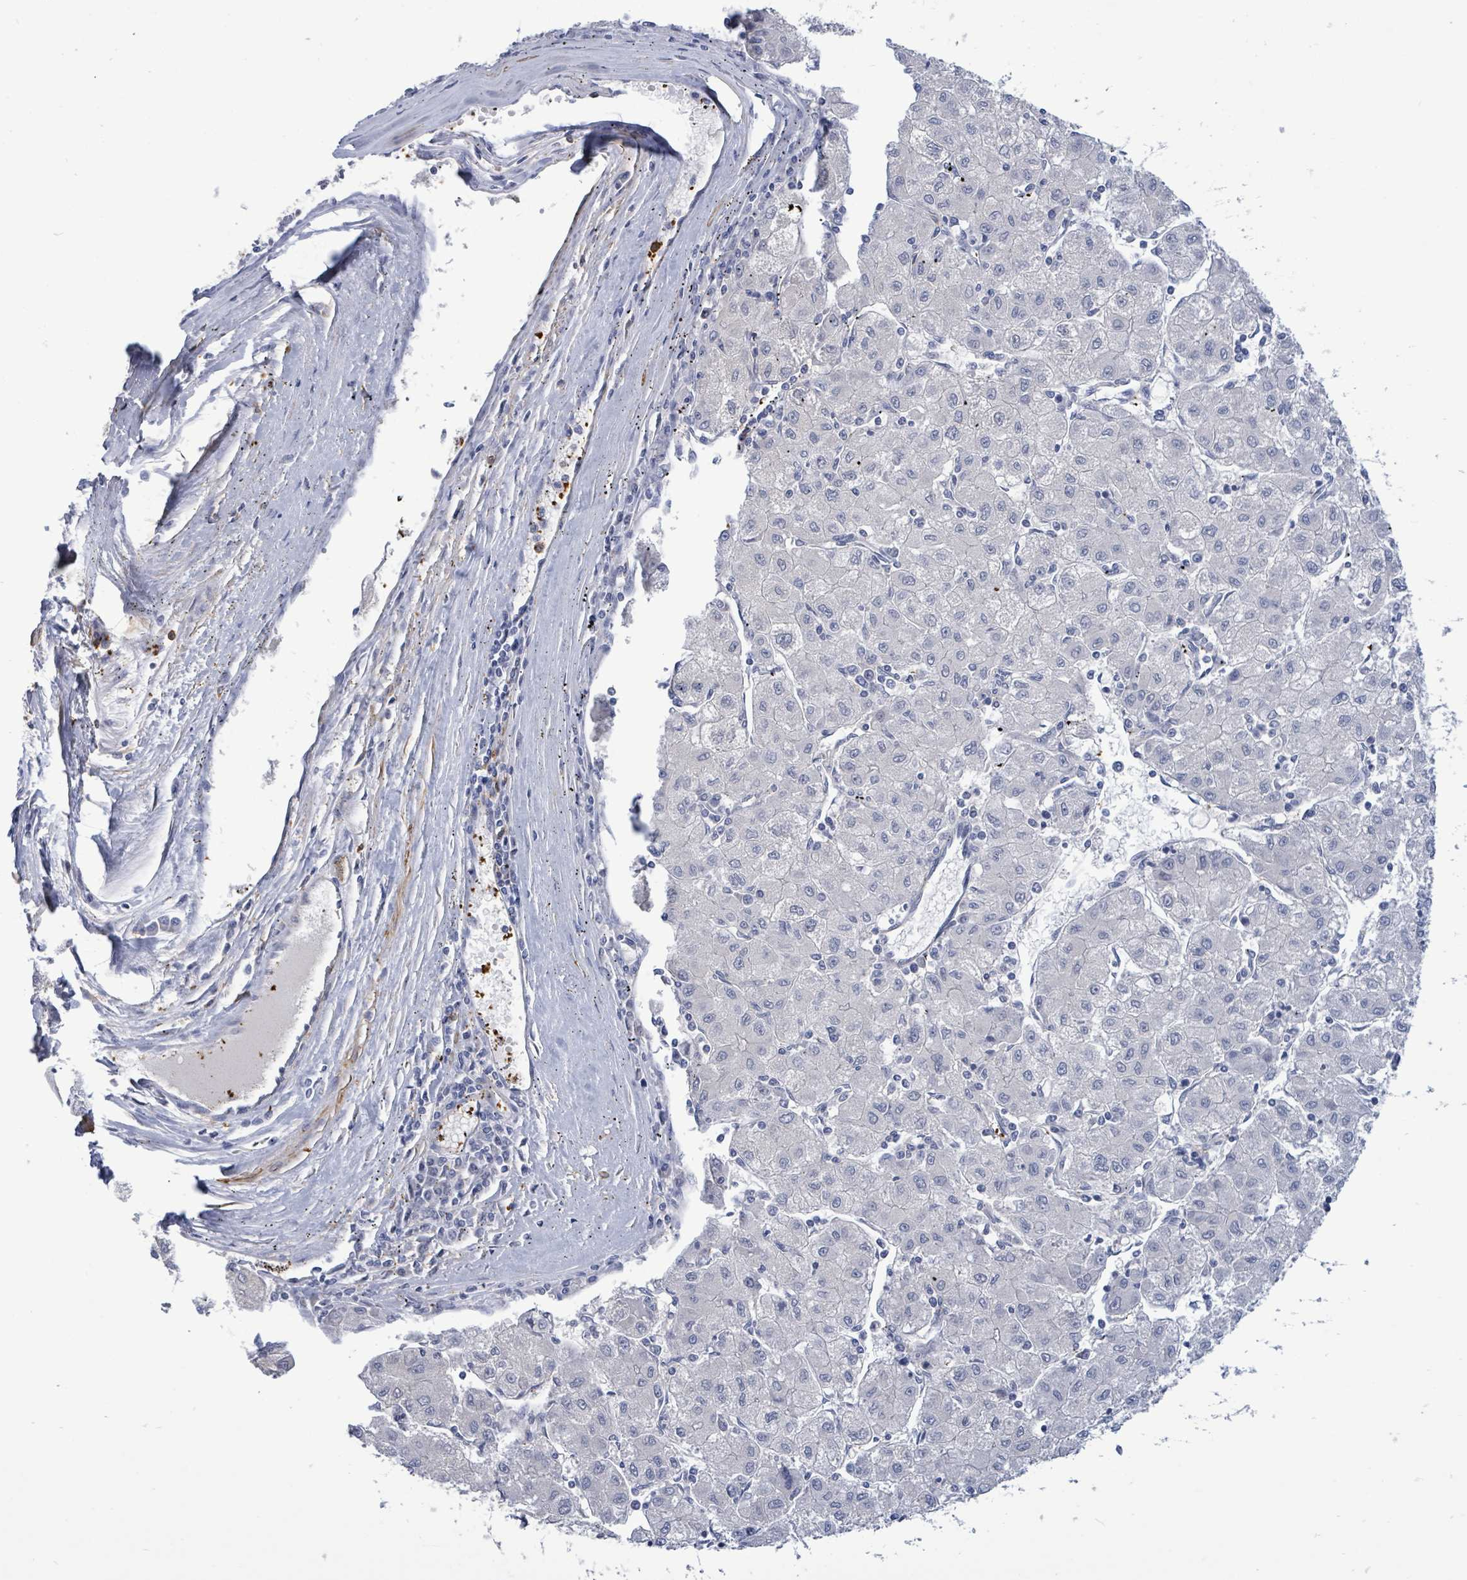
{"staining": {"intensity": "negative", "quantity": "none", "location": "none"}, "tissue": "liver cancer", "cell_type": "Tumor cells", "image_type": "cancer", "snomed": [{"axis": "morphology", "description": "Carcinoma, Hepatocellular, NOS"}, {"axis": "topography", "description": "Liver"}], "caption": "IHC of human hepatocellular carcinoma (liver) reveals no staining in tumor cells.", "gene": "PRKRIP1", "patient": {"sex": "male", "age": 72}}